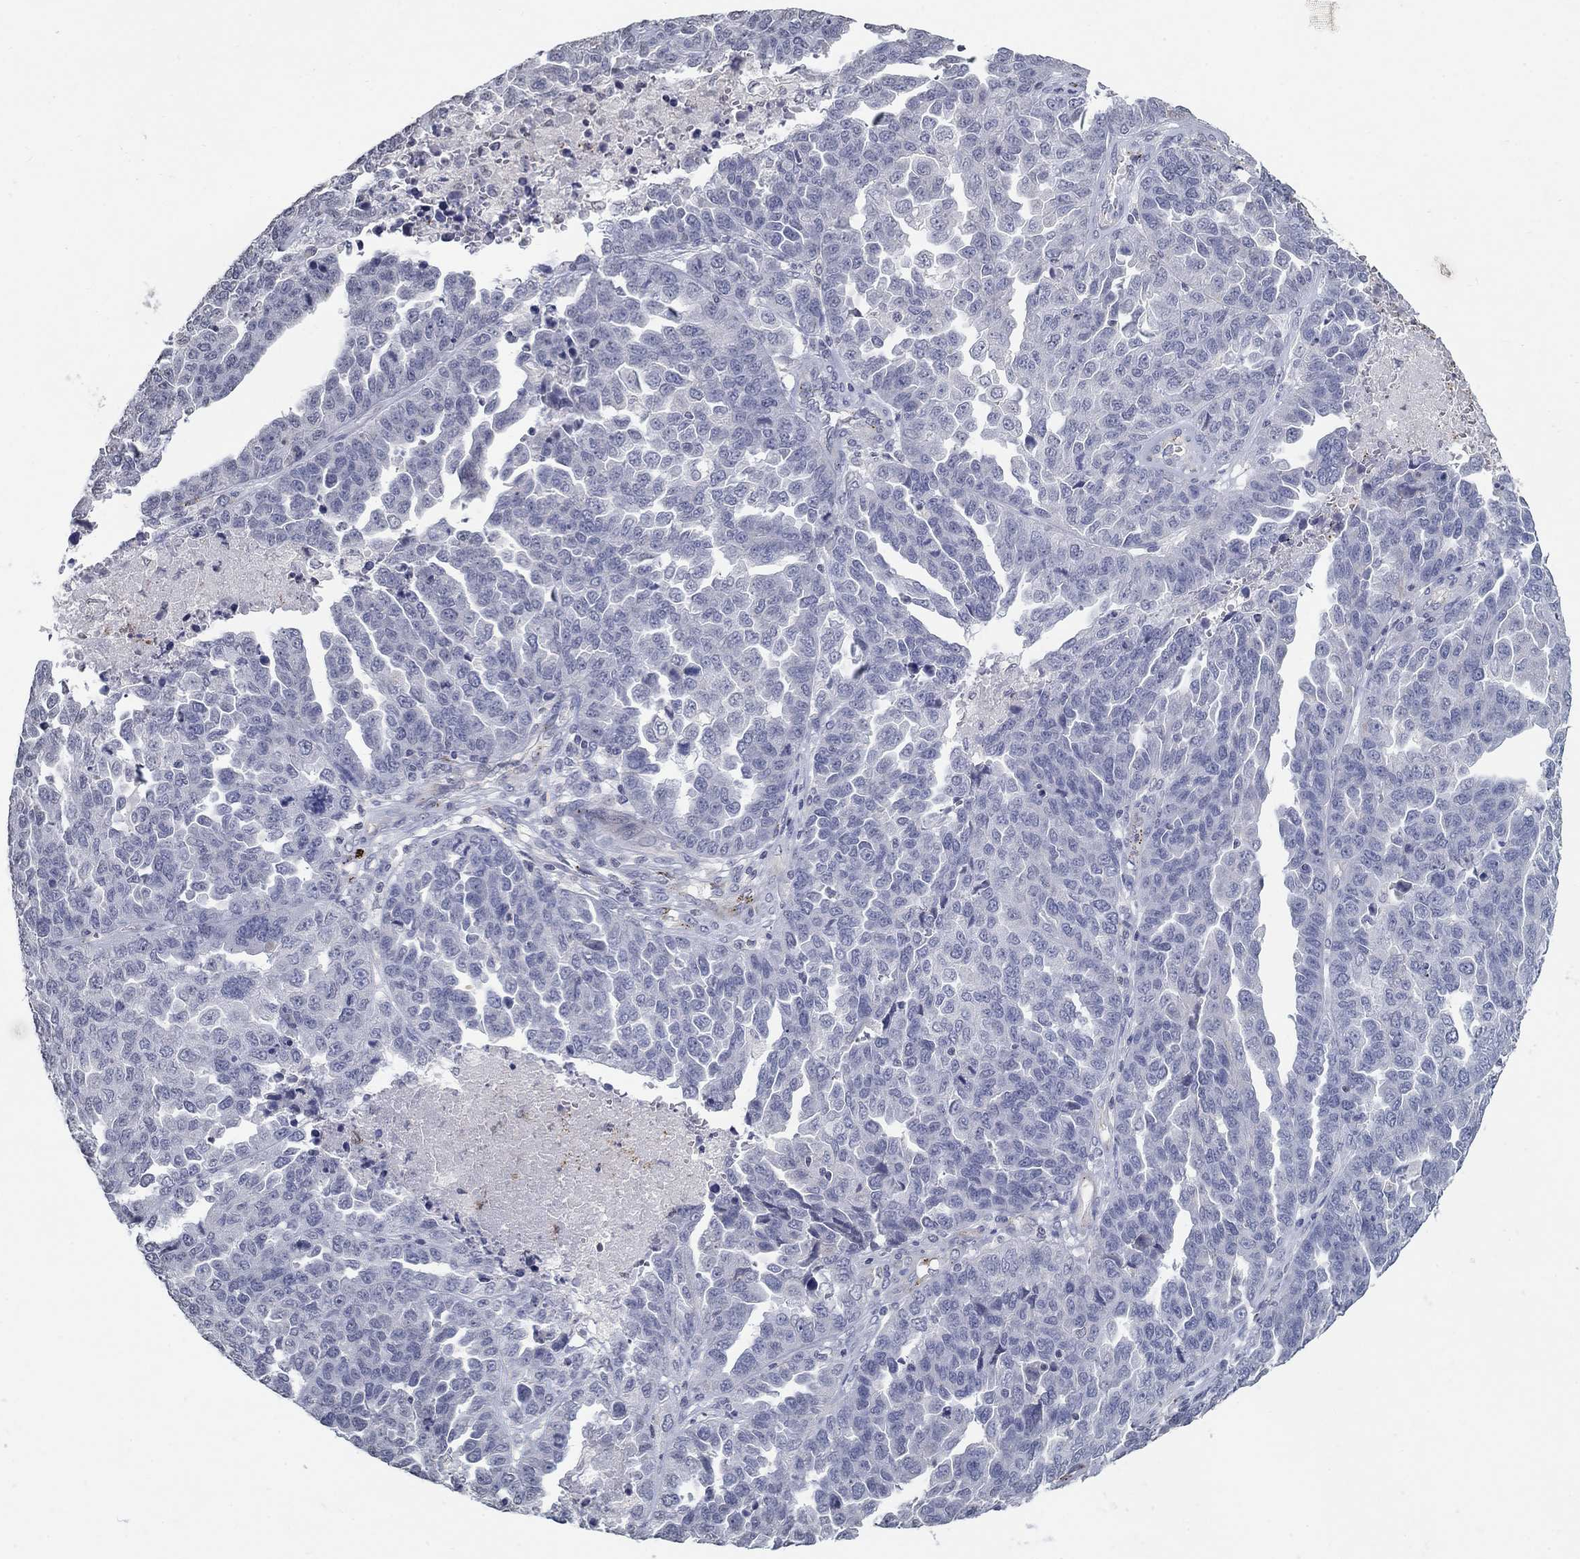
{"staining": {"intensity": "negative", "quantity": "none", "location": "none"}, "tissue": "ovarian cancer", "cell_type": "Tumor cells", "image_type": "cancer", "snomed": [{"axis": "morphology", "description": "Cystadenocarcinoma, serous, NOS"}, {"axis": "topography", "description": "Ovary"}], "caption": "This micrograph is of ovarian cancer stained with IHC to label a protein in brown with the nuclei are counter-stained blue. There is no staining in tumor cells. (DAB (3,3'-diaminobenzidine) immunohistochemistry (IHC) visualized using brightfield microscopy, high magnification).", "gene": "TINAG", "patient": {"sex": "female", "age": 87}}